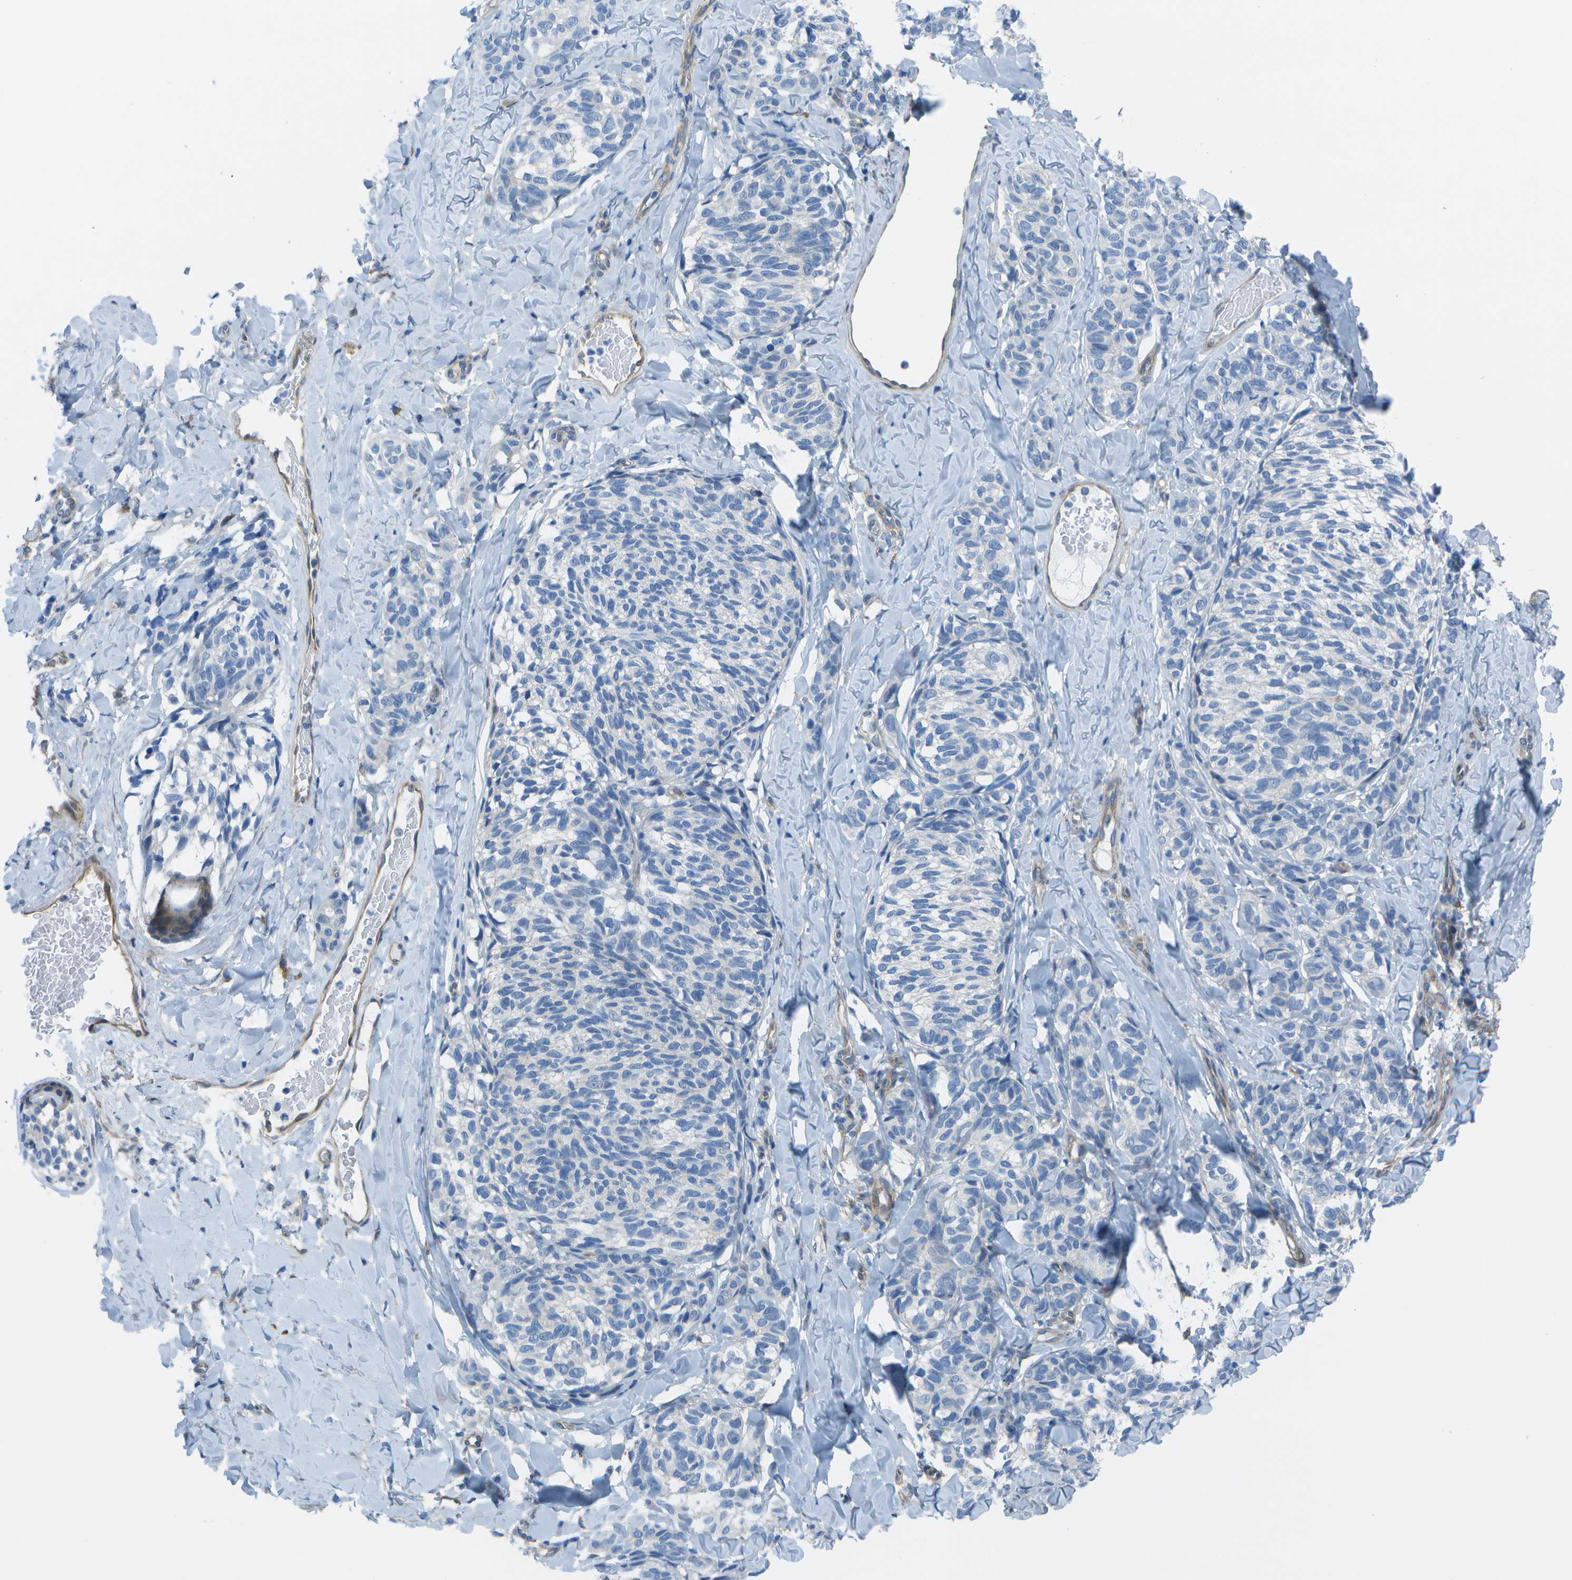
{"staining": {"intensity": "negative", "quantity": "none", "location": "none"}, "tissue": "melanoma", "cell_type": "Tumor cells", "image_type": "cancer", "snomed": [{"axis": "morphology", "description": "Malignant melanoma, NOS"}, {"axis": "topography", "description": "Skin"}], "caption": "IHC histopathology image of neoplastic tissue: melanoma stained with DAB (3,3'-diaminobenzidine) displays no significant protein expression in tumor cells.", "gene": "SORBS3", "patient": {"sex": "female", "age": 73}}